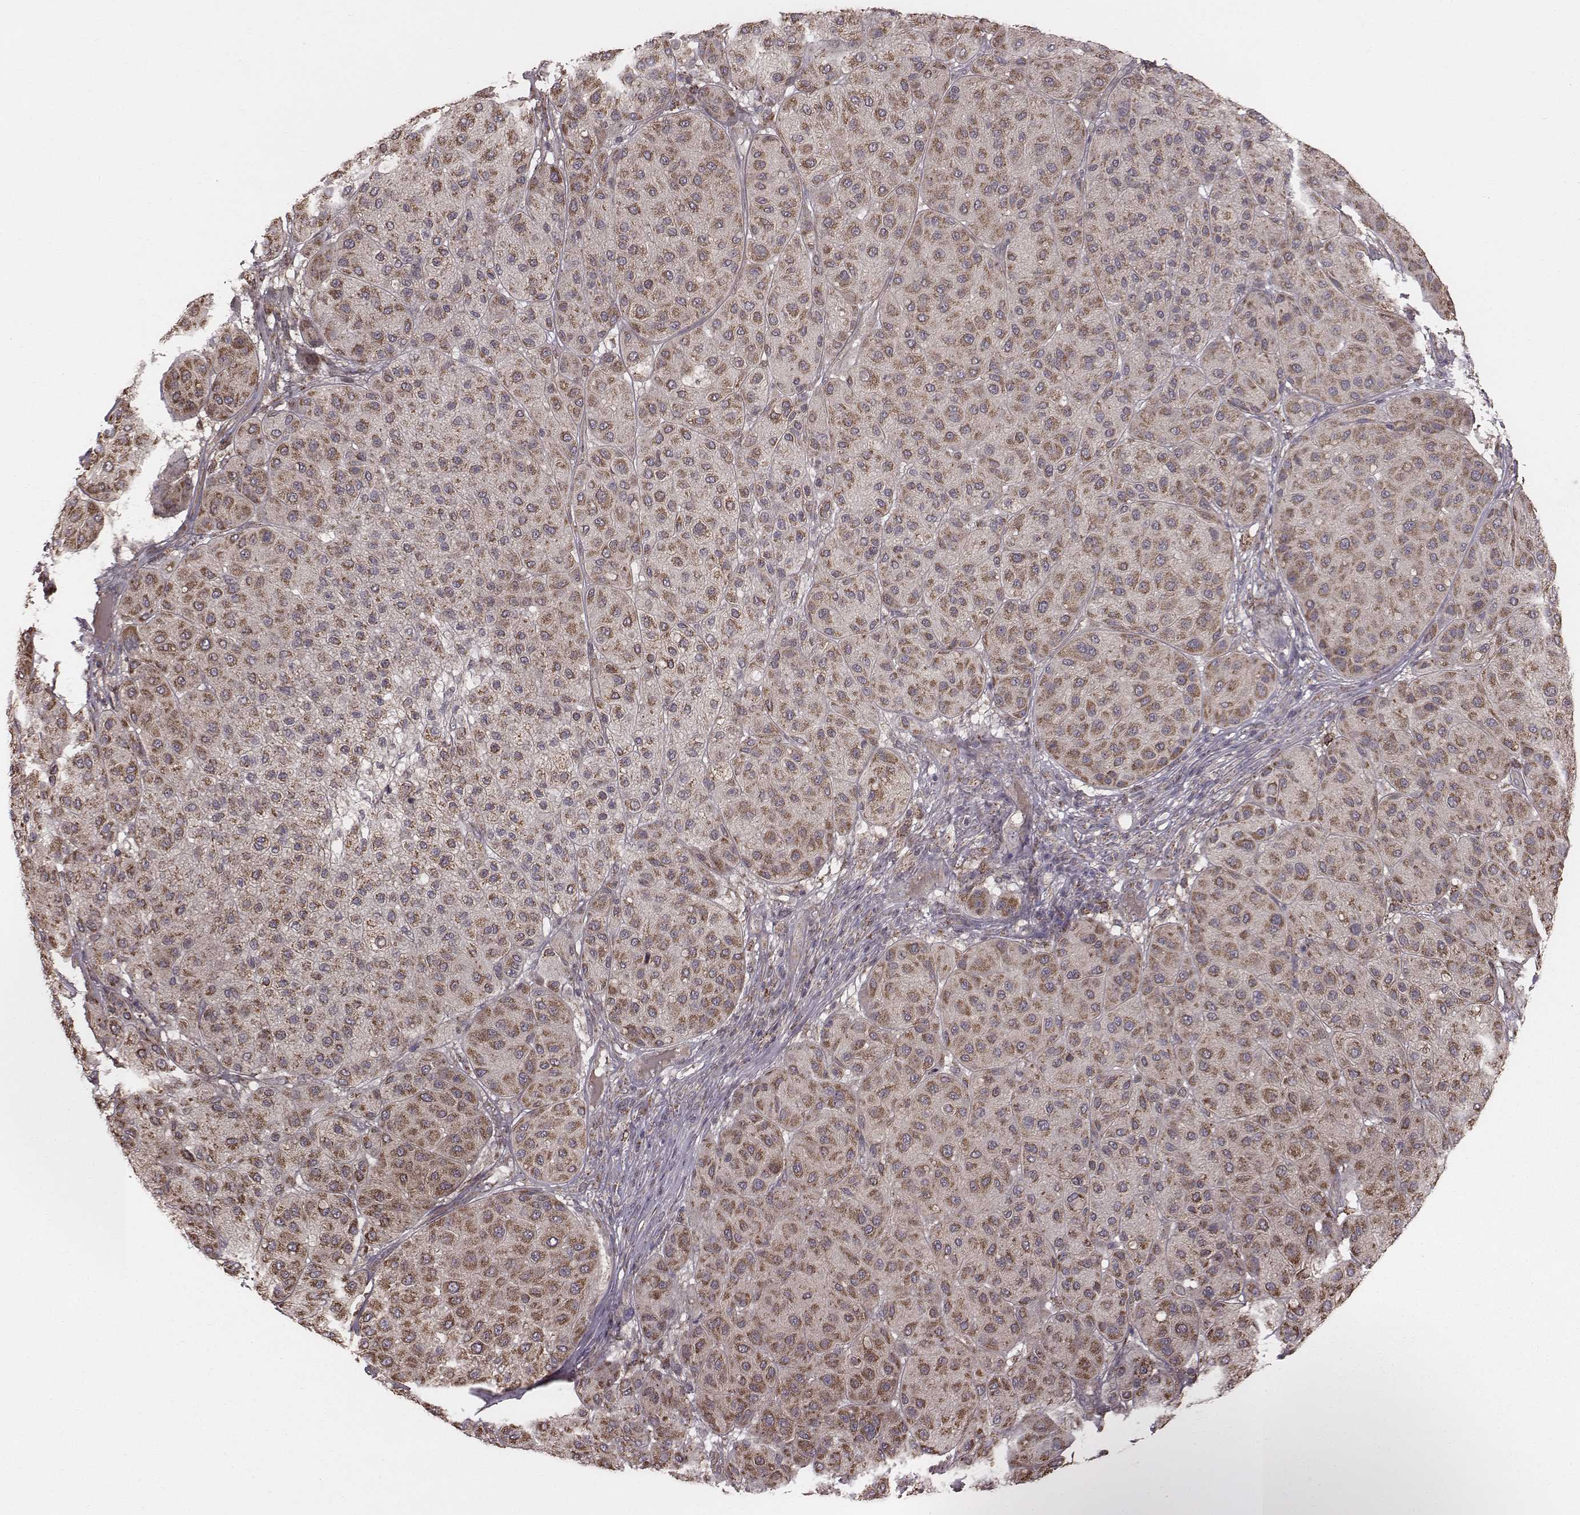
{"staining": {"intensity": "moderate", "quantity": ">75%", "location": "cytoplasmic/membranous"}, "tissue": "melanoma", "cell_type": "Tumor cells", "image_type": "cancer", "snomed": [{"axis": "morphology", "description": "Malignant melanoma, Metastatic site"}, {"axis": "topography", "description": "Smooth muscle"}], "caption": "Protein analysis of melanoma tissue reveals moderate cytoplasmic/membranous expression in about >75% of tumor cells.", "gene": "PDCD2L", "patient": {"sex": "male", "age": 41}}